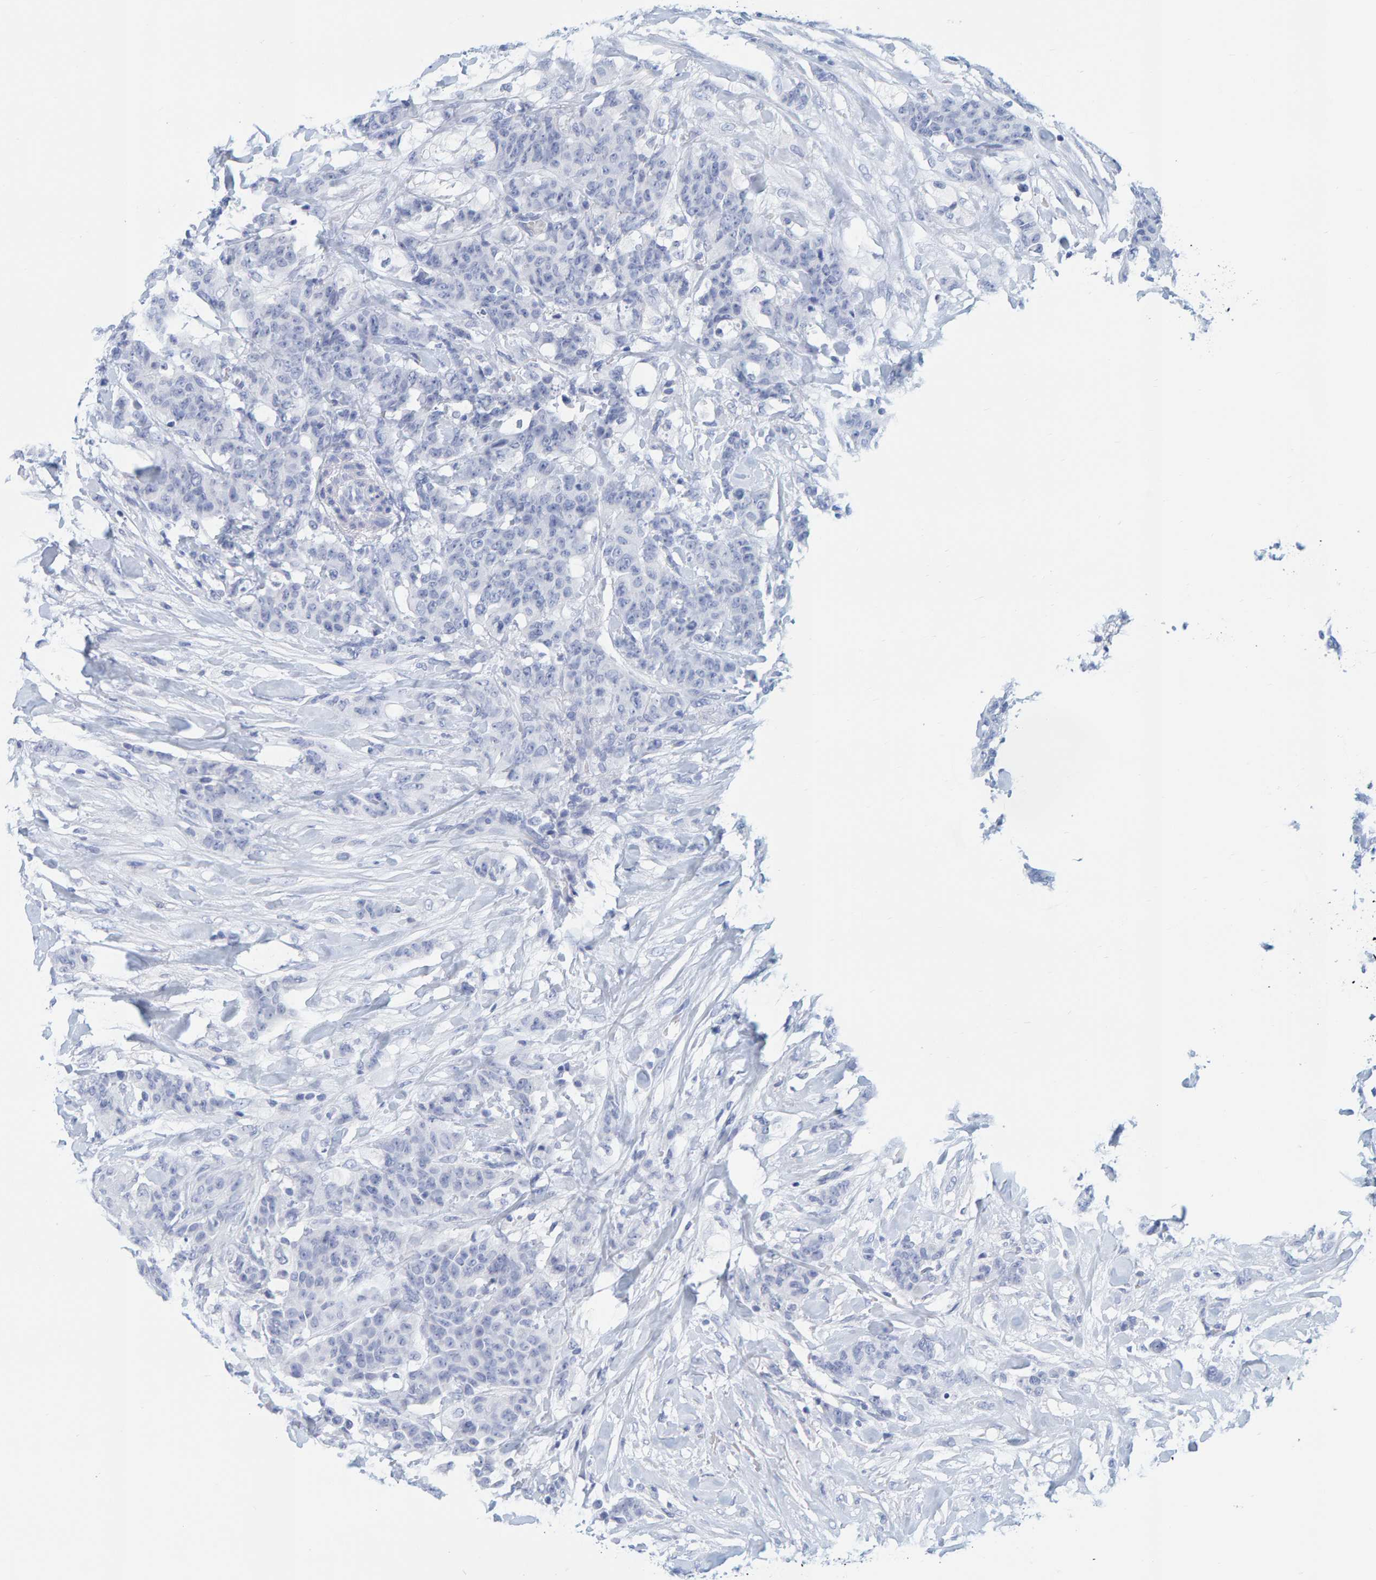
{"staining": {"intensity": "negative", "quantity": "none", "location": "none"}, "tissue": "breast cancer", "cell_type": "Tumor cells", "image_type": "cancer", "snomed": [{"axis": "morphology", "description": "Normal tissue, NOS"}, {"axis": "morphology", "description": "Duct carcinoma"}, {"axis": "topography", "description": "Breast"}], "caption": "Immunohistochemical staining of invasive ductal carcinoma (breast) exhibits no significant staining in tumor cells.", "gene": "SFTPC", "patient": {"sex": "female", "age": 40}}